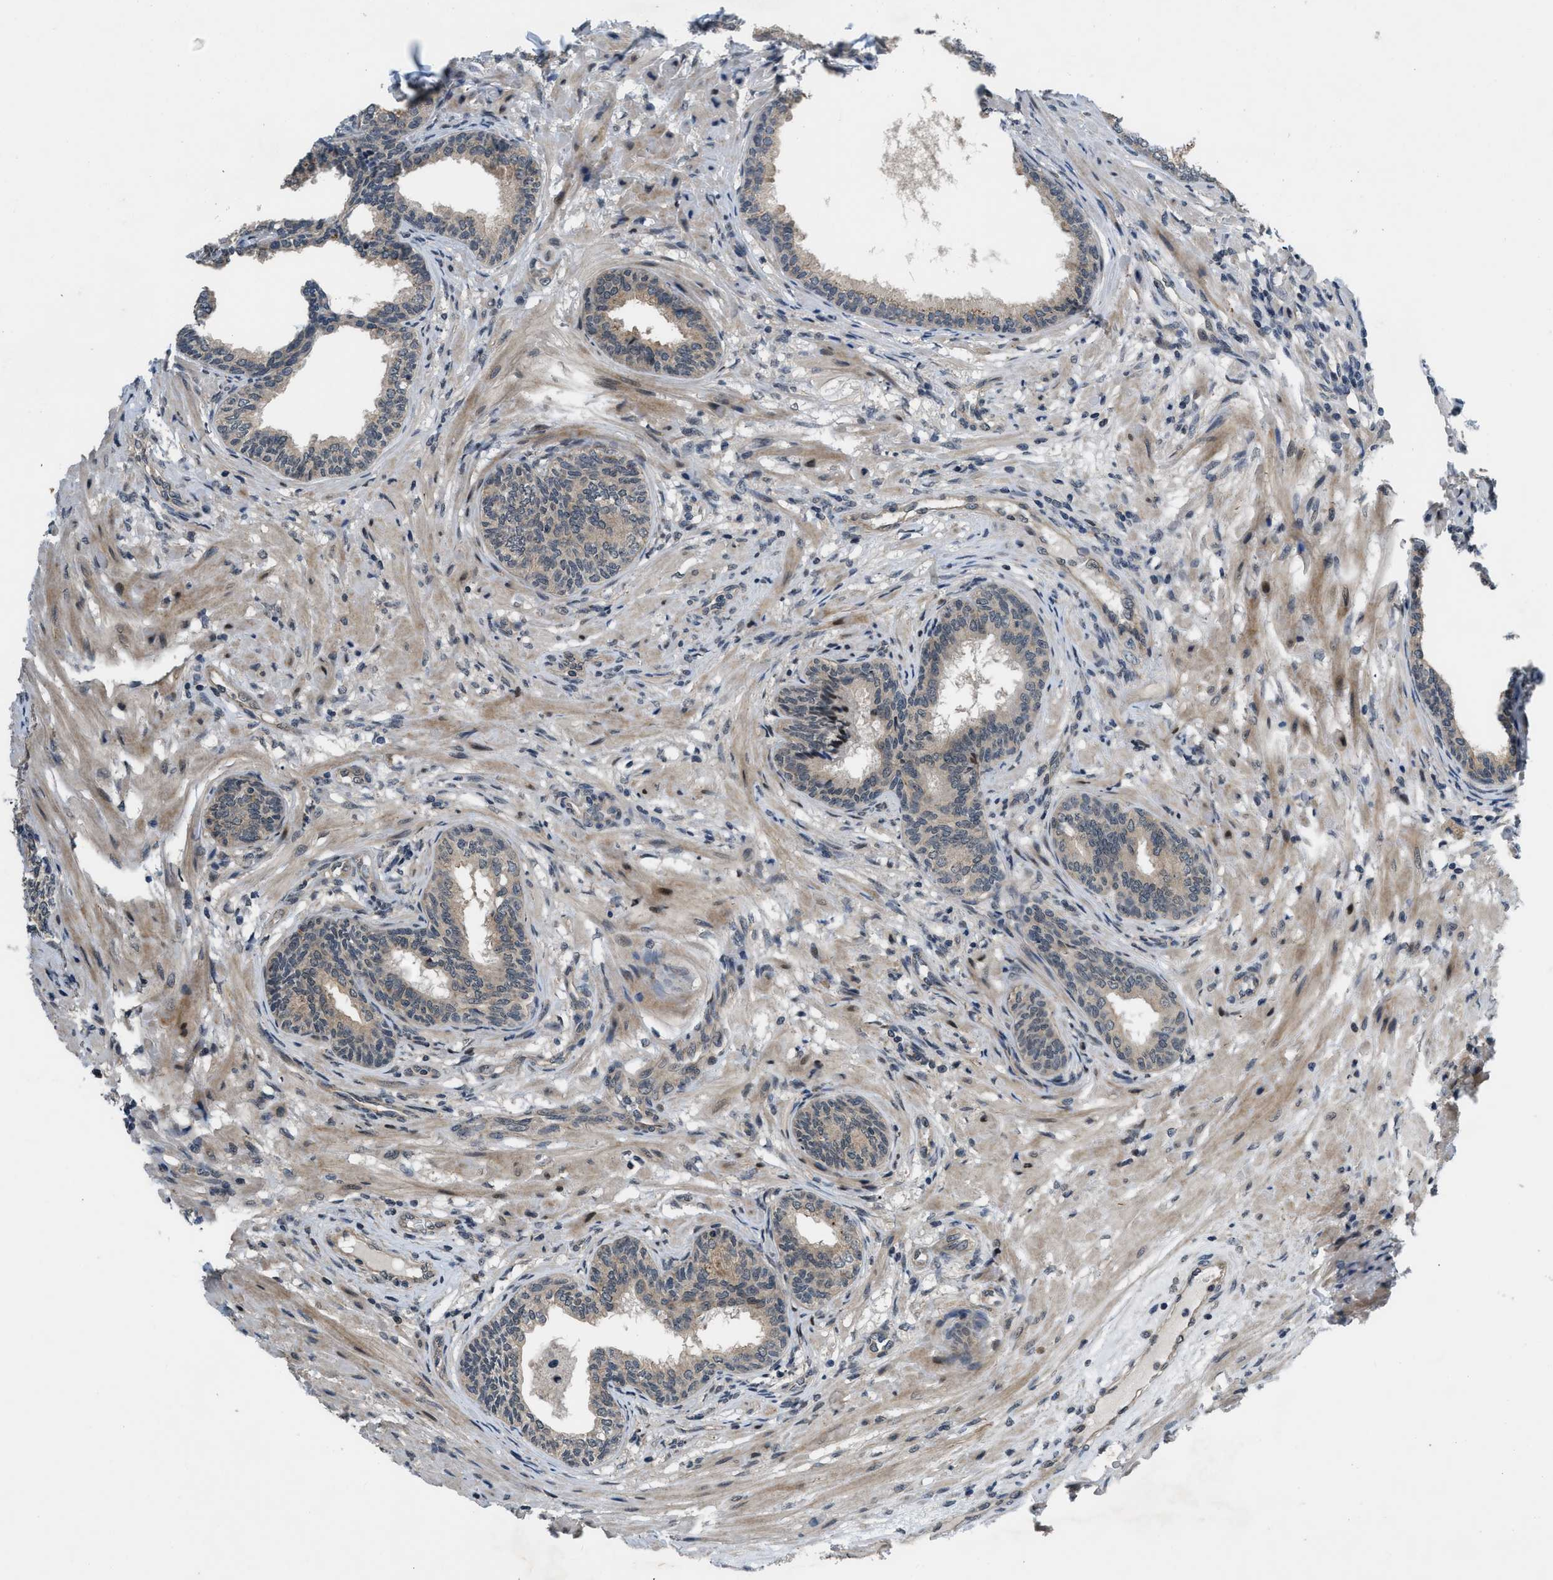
{"staining": {"intensity": "weak", "quantity": ">75%", "location": "cytoplasmic/membranous"}, "tissue": "prostate", "cell_type": "Glandular cells", "image_type": "normal", "snomed": [{"axis": "morphology", "description": "Normal tissue, NOS"}, {"axis": "topography", "description": "Prostate"}], "caption": "Glandular cells exhibit weak cytoplasmic/membranous staining in approximately >75% of cells in benign prostate.", "gene": "SETD5", "patient": {"sex": "male", "age": 76}}